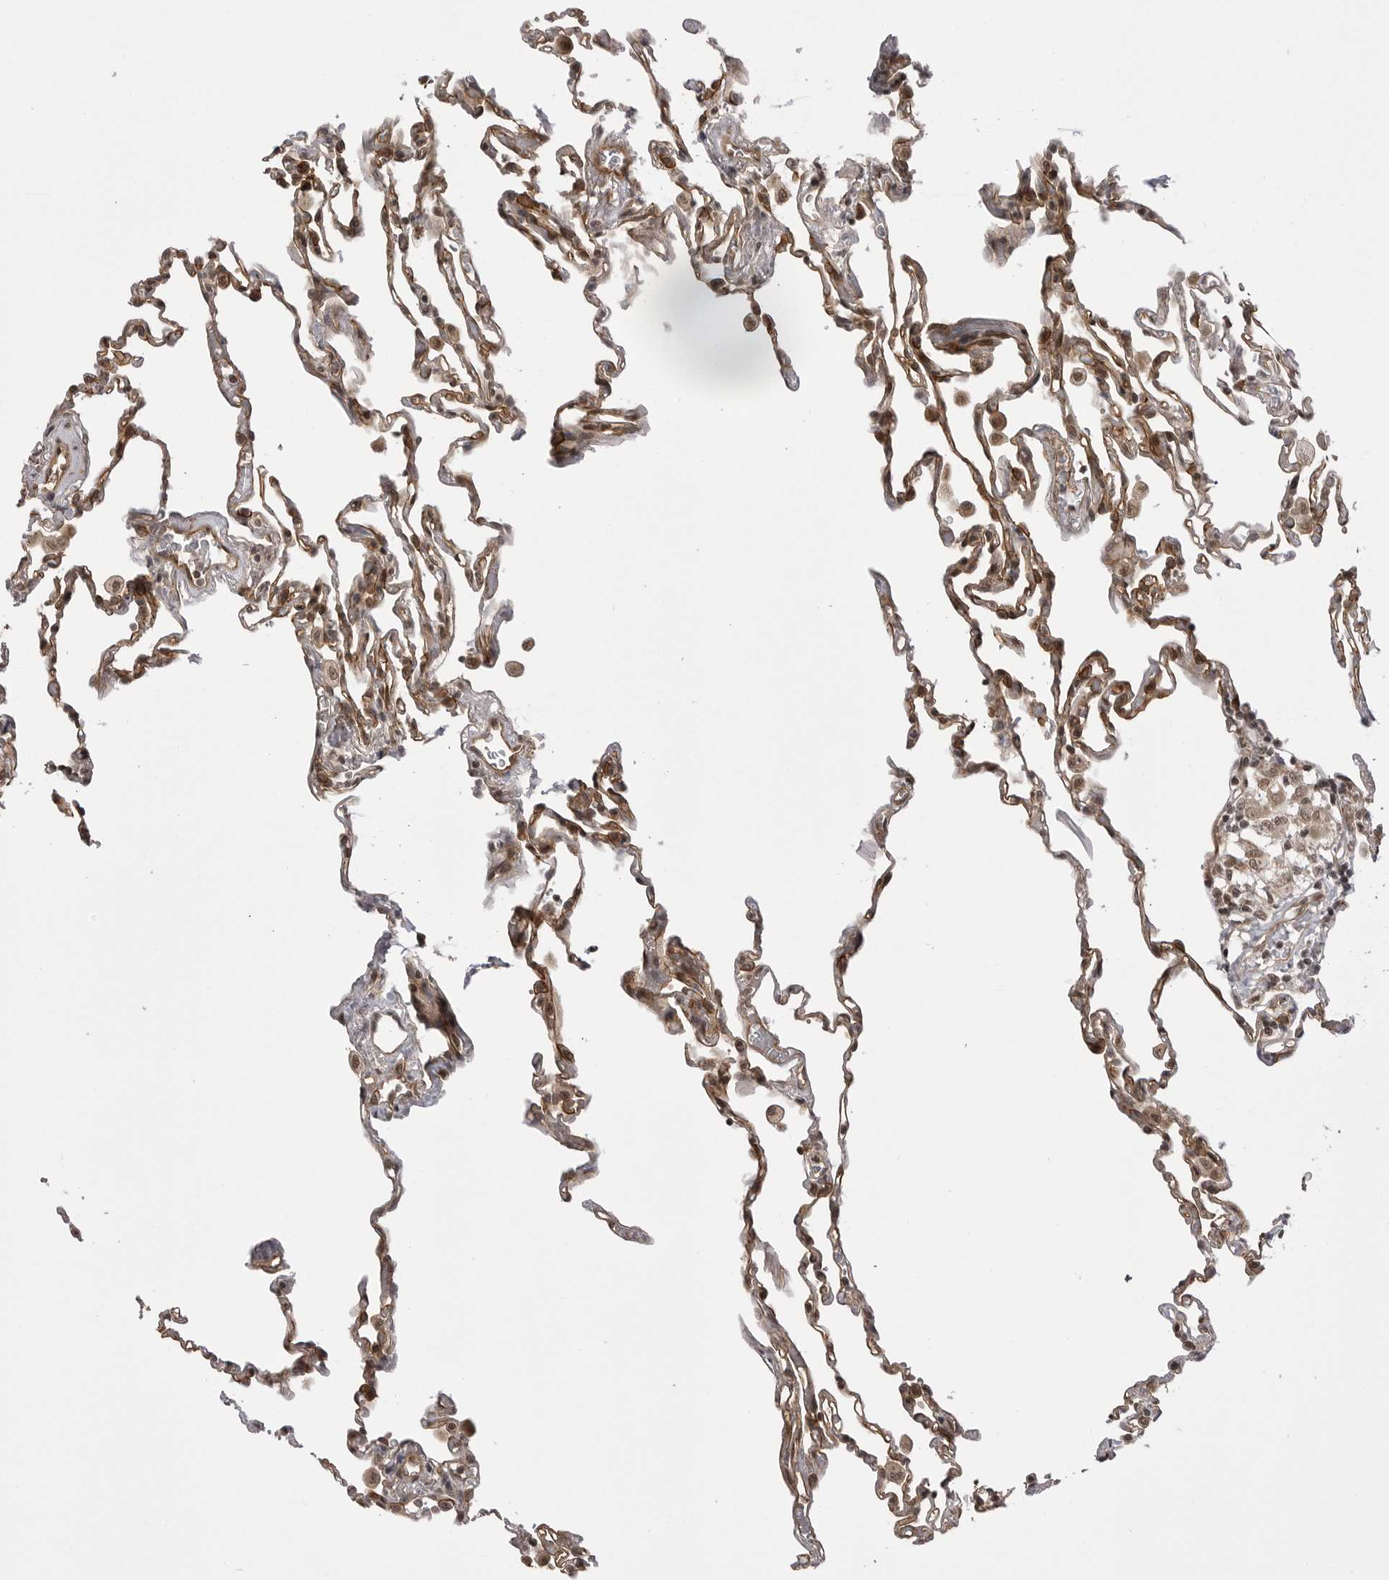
{"staining": {"intensity": "moderate", "quantity": "25%-75%", "location": "cytoplasmic/membranous,nuclear"}, "tissue": "lung", "cell_type": "Alveolar cells", "image_type": "normal", "snomed": [{"axis": "morphology", "description": "Normal tissue, NOS"}, {"axis": "topography", "description": "Lung"}], "caption": "A brown stain shows moderate cytoplasmic/membranous,nuclear staining of a protein in alveolar cells of unremarkable lung.", "gene": "SORBS1", "patient": {"sex": "male", "age": 59}}